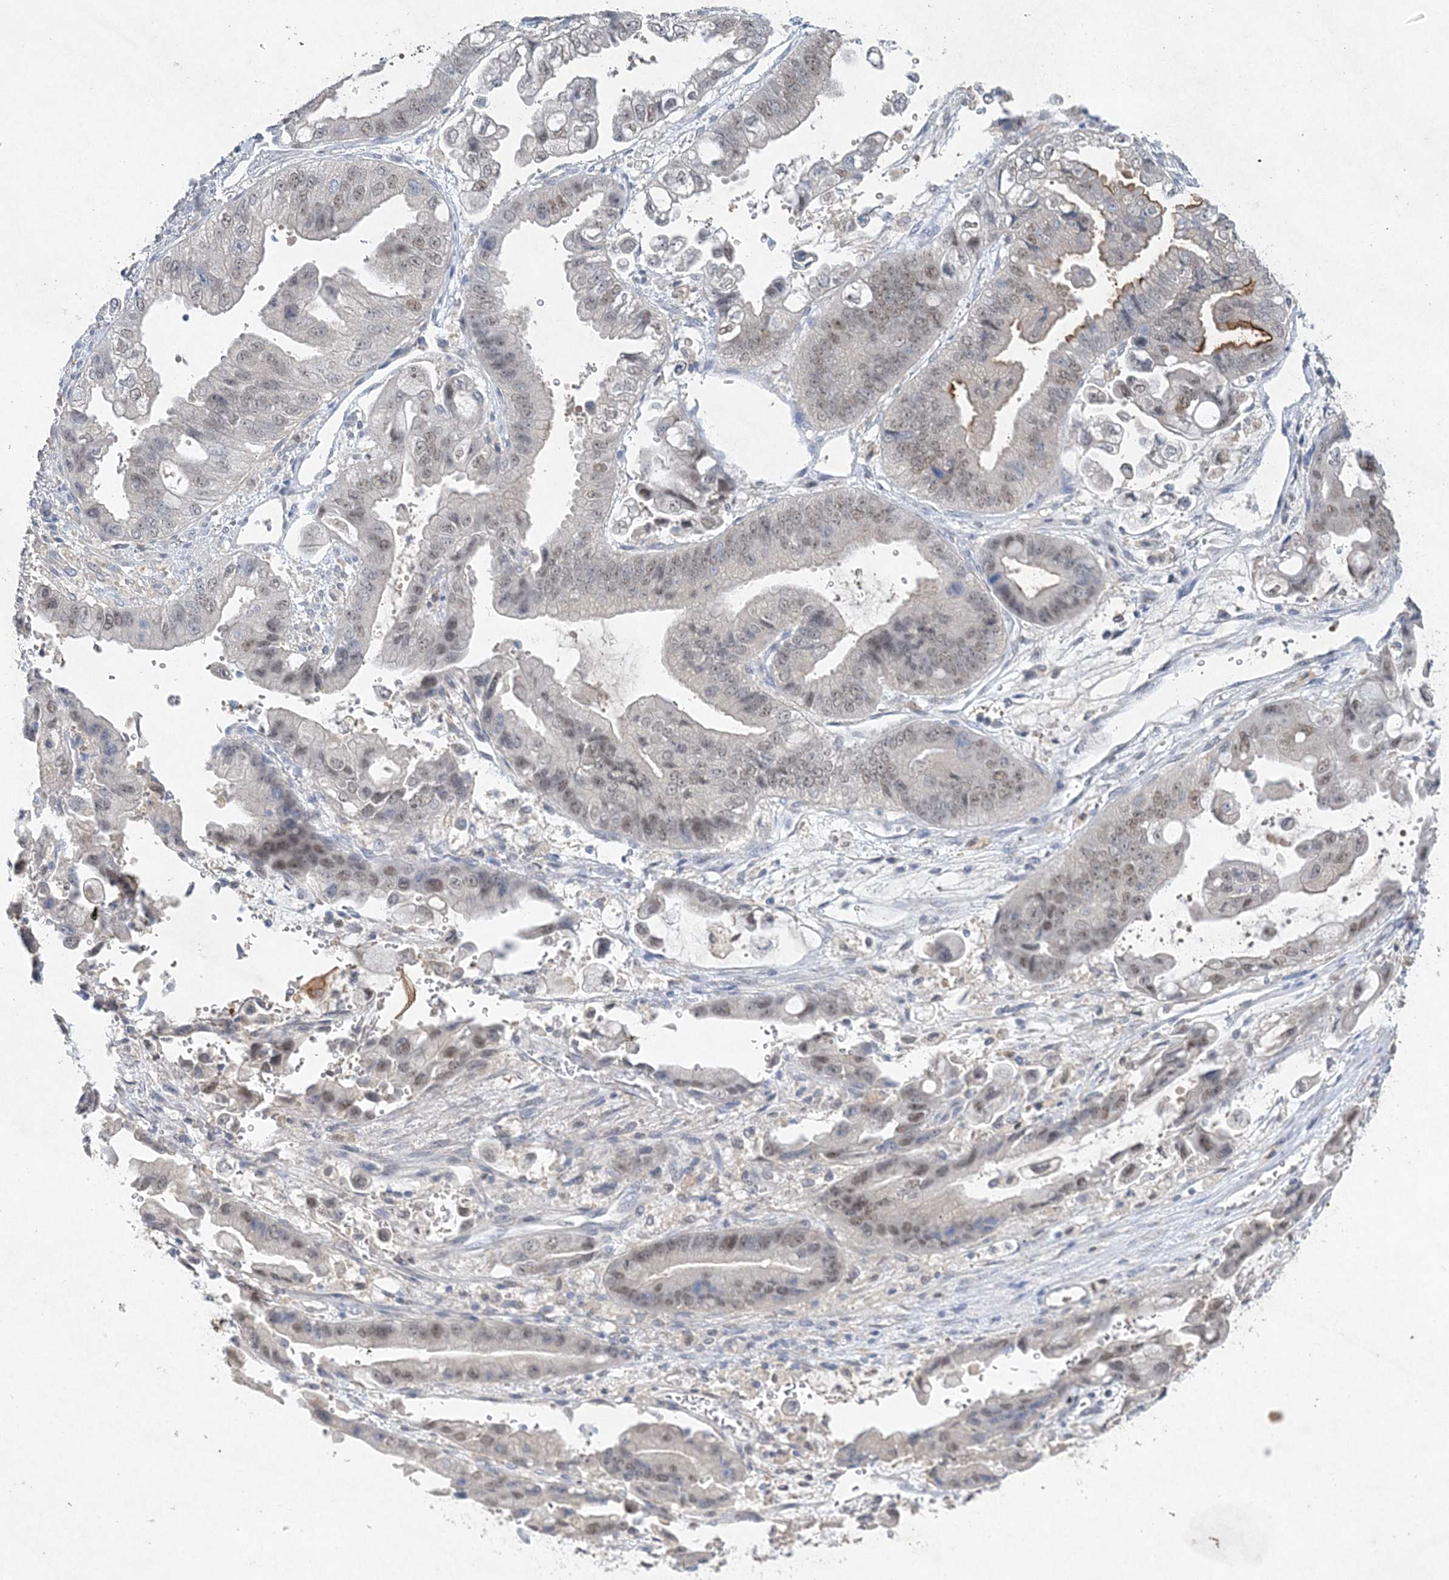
{"staining": {"intensity": "weak", "quantity": "25%-75%", "location": "cytoplasmic/membranous,nuclear"}, "tissue": "stomach cancer", "cell_type": "Tumor cells", "image_type": "cancer", "snomed": [{"axis": "morphology", "description": "Adenocarcinoma, NOS"}, {"axis": "topography", "description": "Stomach"}], "caption": "A low amount of weak cytoplasmic/membranous and nuclear staining is appreciated in about 25%-75% of tumor cells in stomach adenocarcinoma tissue.", "gene": "MAT2B", "patient": {"sex": "male", "age": 62}}